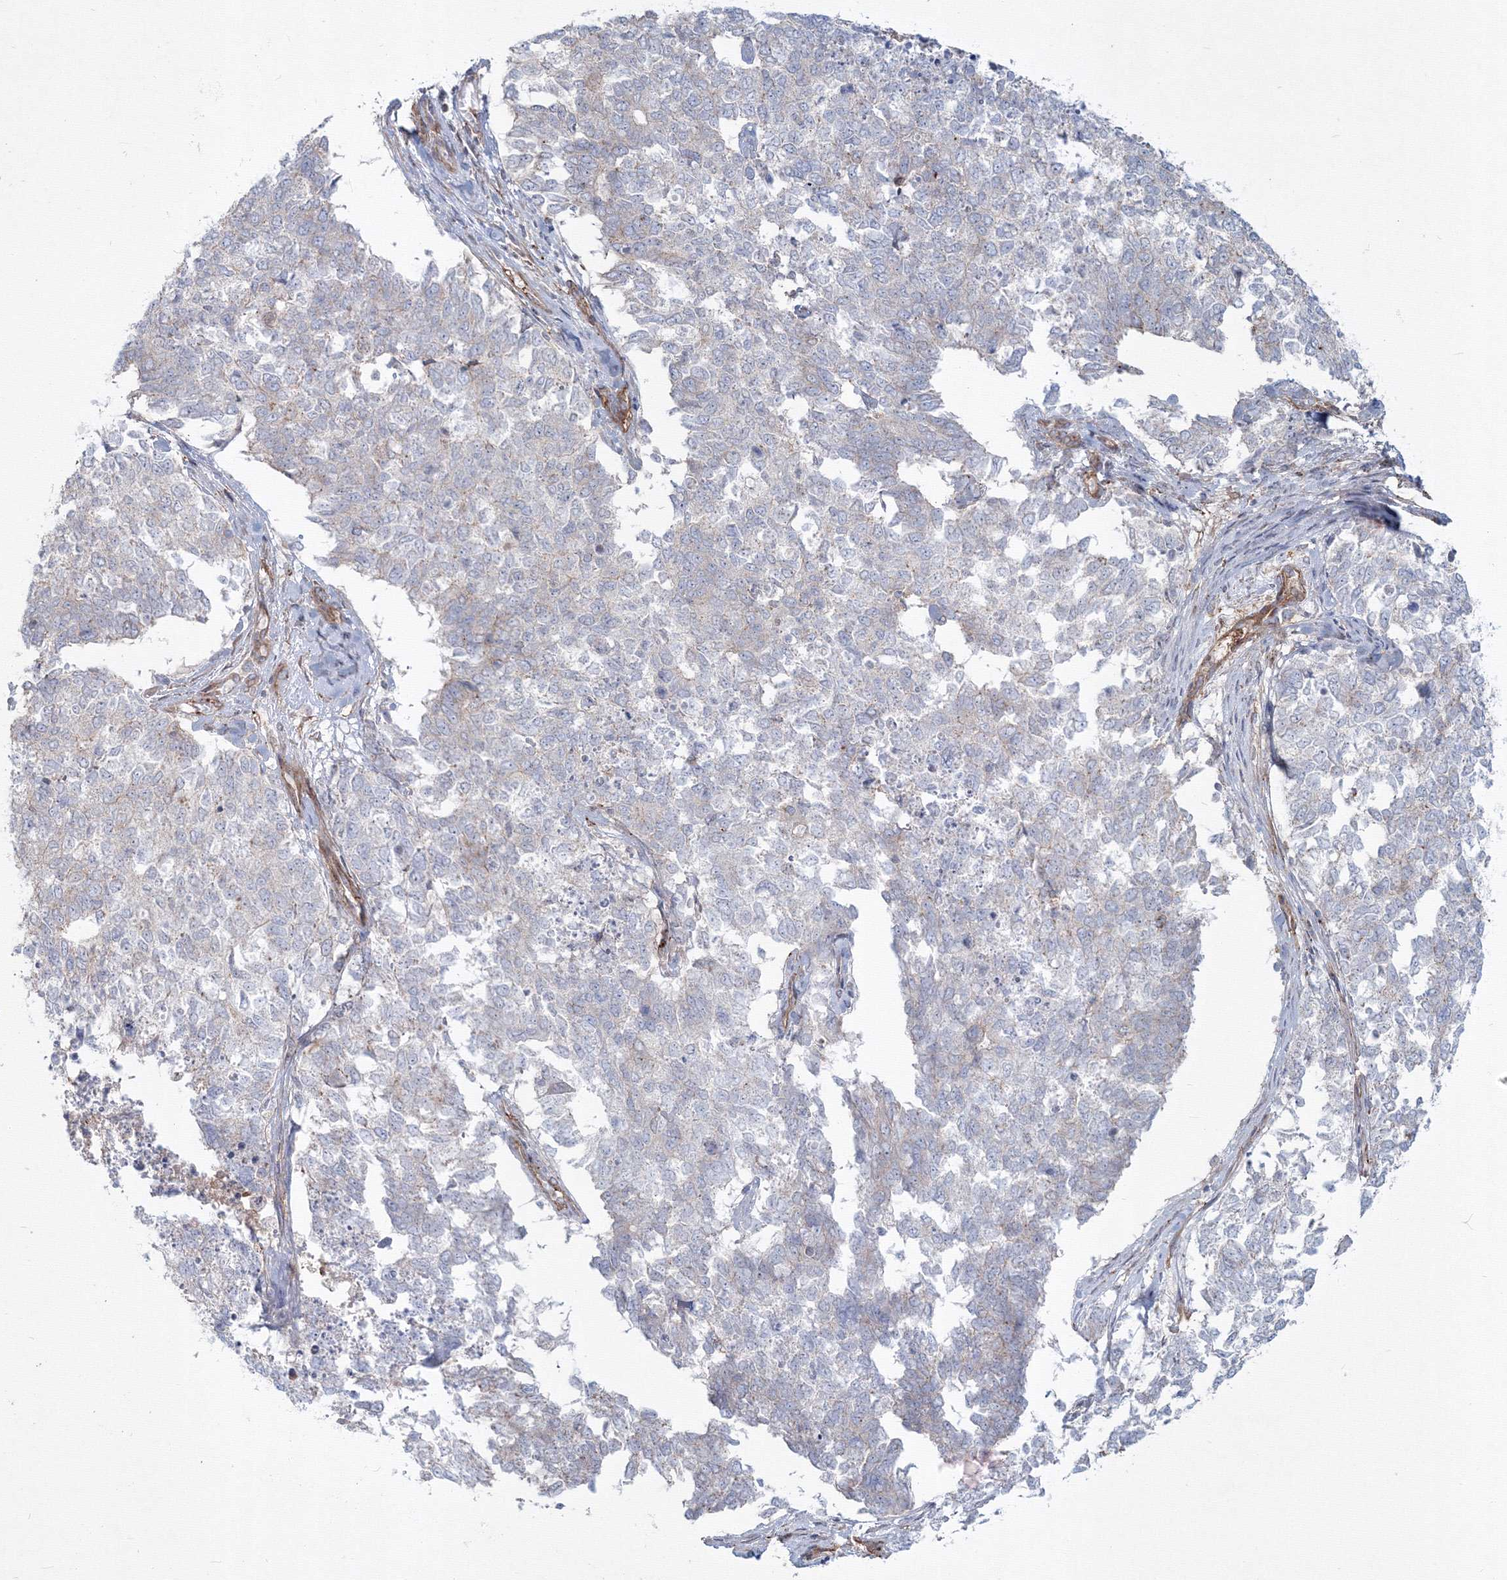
{"staining": {"intensity": "negative", "quantity": "none", "location": "none"}, "tissue": "cervical cancer", "cell_type": "Tumor cells", "image_type": "cancer", "snomed": [{"axis": "morphology", "description": "Squamous cell carcinoma, NOS"}, {"axis": "topography", "description": "Cervix"}], "caption": "Immunohistochemistry of human cervical cancer (squamous cell carcinoma) demonstrates no positivity in tumor cells.", "gene": "SH3PXD2A", "patient": {"sex": "female", "age": 63}}